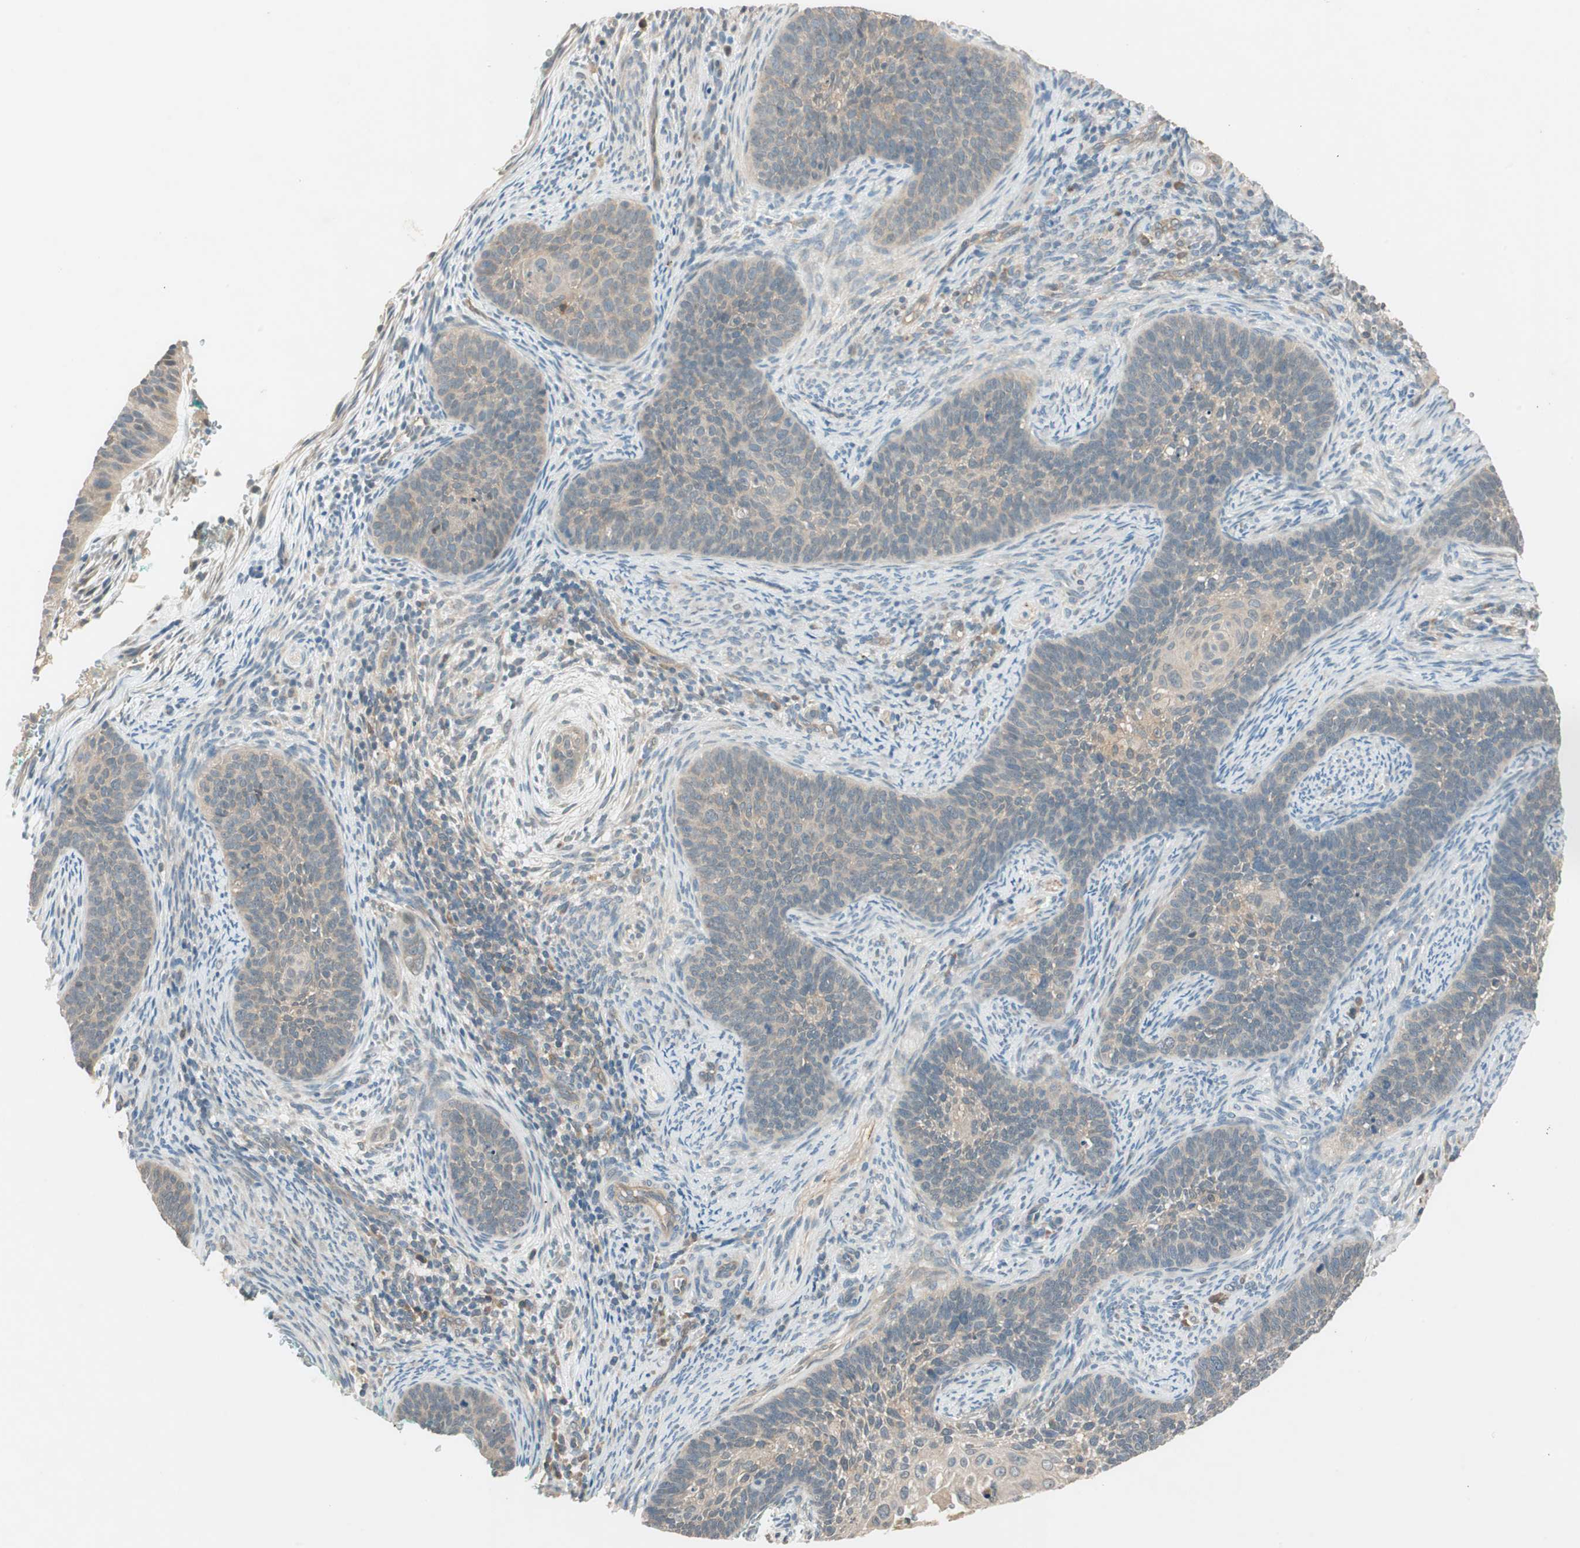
{"staining": {"intensity": "weak", "quantity": ">75%", "location": "cytoplasmic/membranous"}, "tissue": "cervical cancer", "cell_type": "Tumor cells", "image_type": "cancer", "snomed": [{"axis": "morphology", "description": "Squamous cell carcinoma, NOS"}, {"axis": "topography", "description": "Cervix"}], "caption": "The histopathology image demonstrates a brown stain indicating the presence of a protein in the cytoplasmic/membranous of tumor cells in cervical cancer.", "gene": "NCLN", "patient": {"sex": "female", "age": 33}}